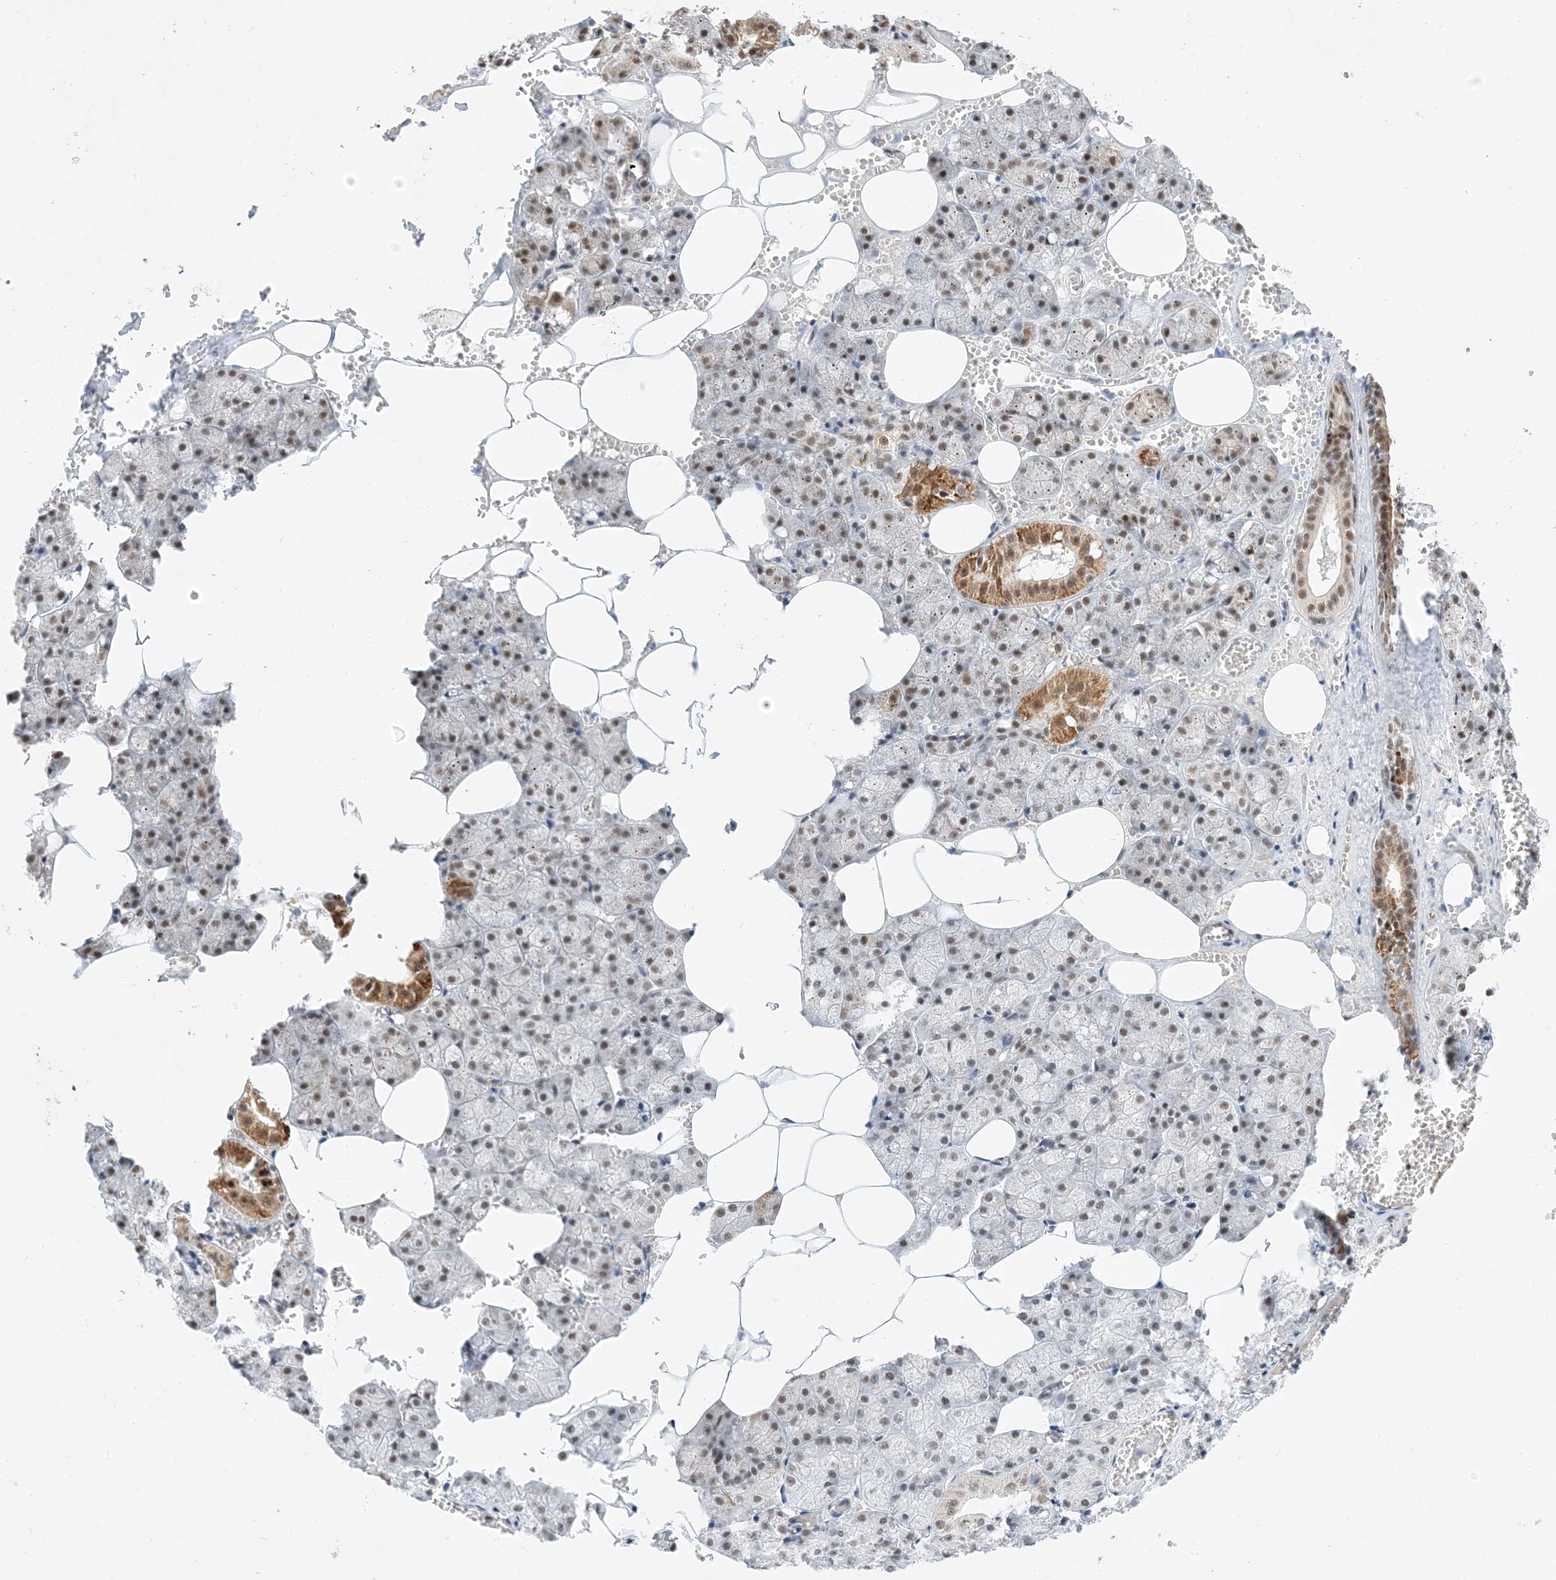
{"staining": {"intensity": "moderate", "quantity": "25%-75%", "location": "cytoplasmic/membranous,nuclear"}, "tissue": "salivary gland", "cell_type": "Glandular cells", "image_type": "normal", "snomed": [{"axis": "morphology", "description": "Normal tissue, NOS"}, {"axis": "topography", "description": "Salivary gland"}], "caption": "This is an image of immunohistochemistry (IHC) staining of normal salivary gland, which shows moderate expression in the cytoplasmic/membranous,nuclear of glandular cells.", "gene": "SF3A3", "patient": {"sex": "male", "age": 62}}